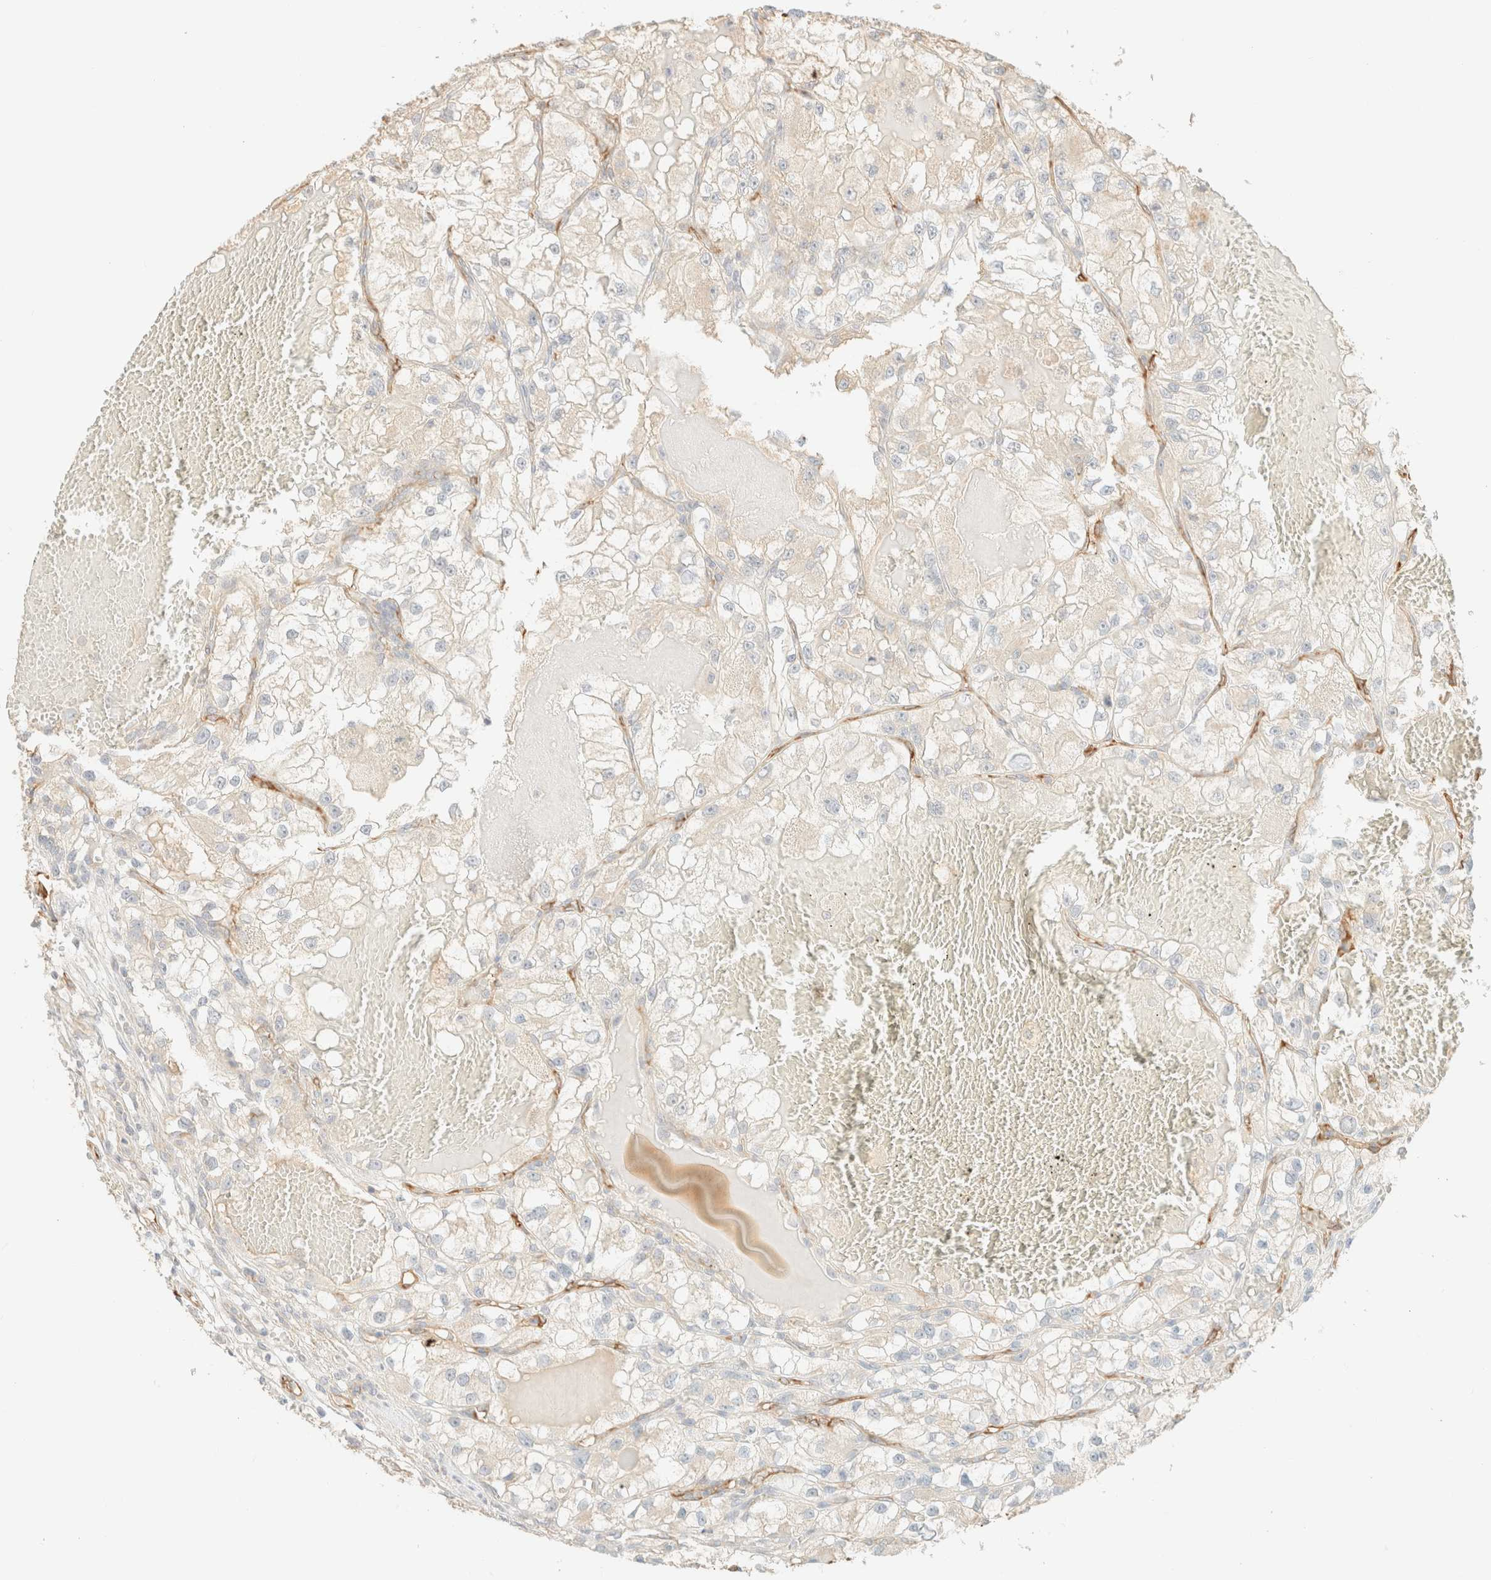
{"staining": {"intensity": "negative", "quantity": "none", "location": "none"}, "tissue": "renal cancer", "cell_type": "Tumor cells", "image_type": "cancer", "snomed": [{"axis": "morphology", "description": "Adenocarcinoma, NOS"}, {"axis": "topography", "description": "Kidney"}], "caption": "IHC of renal cancer displays no positivity in tumor cells.", "gene": "SPARCL1", "patient": {"sex": "female", "age": 57}}